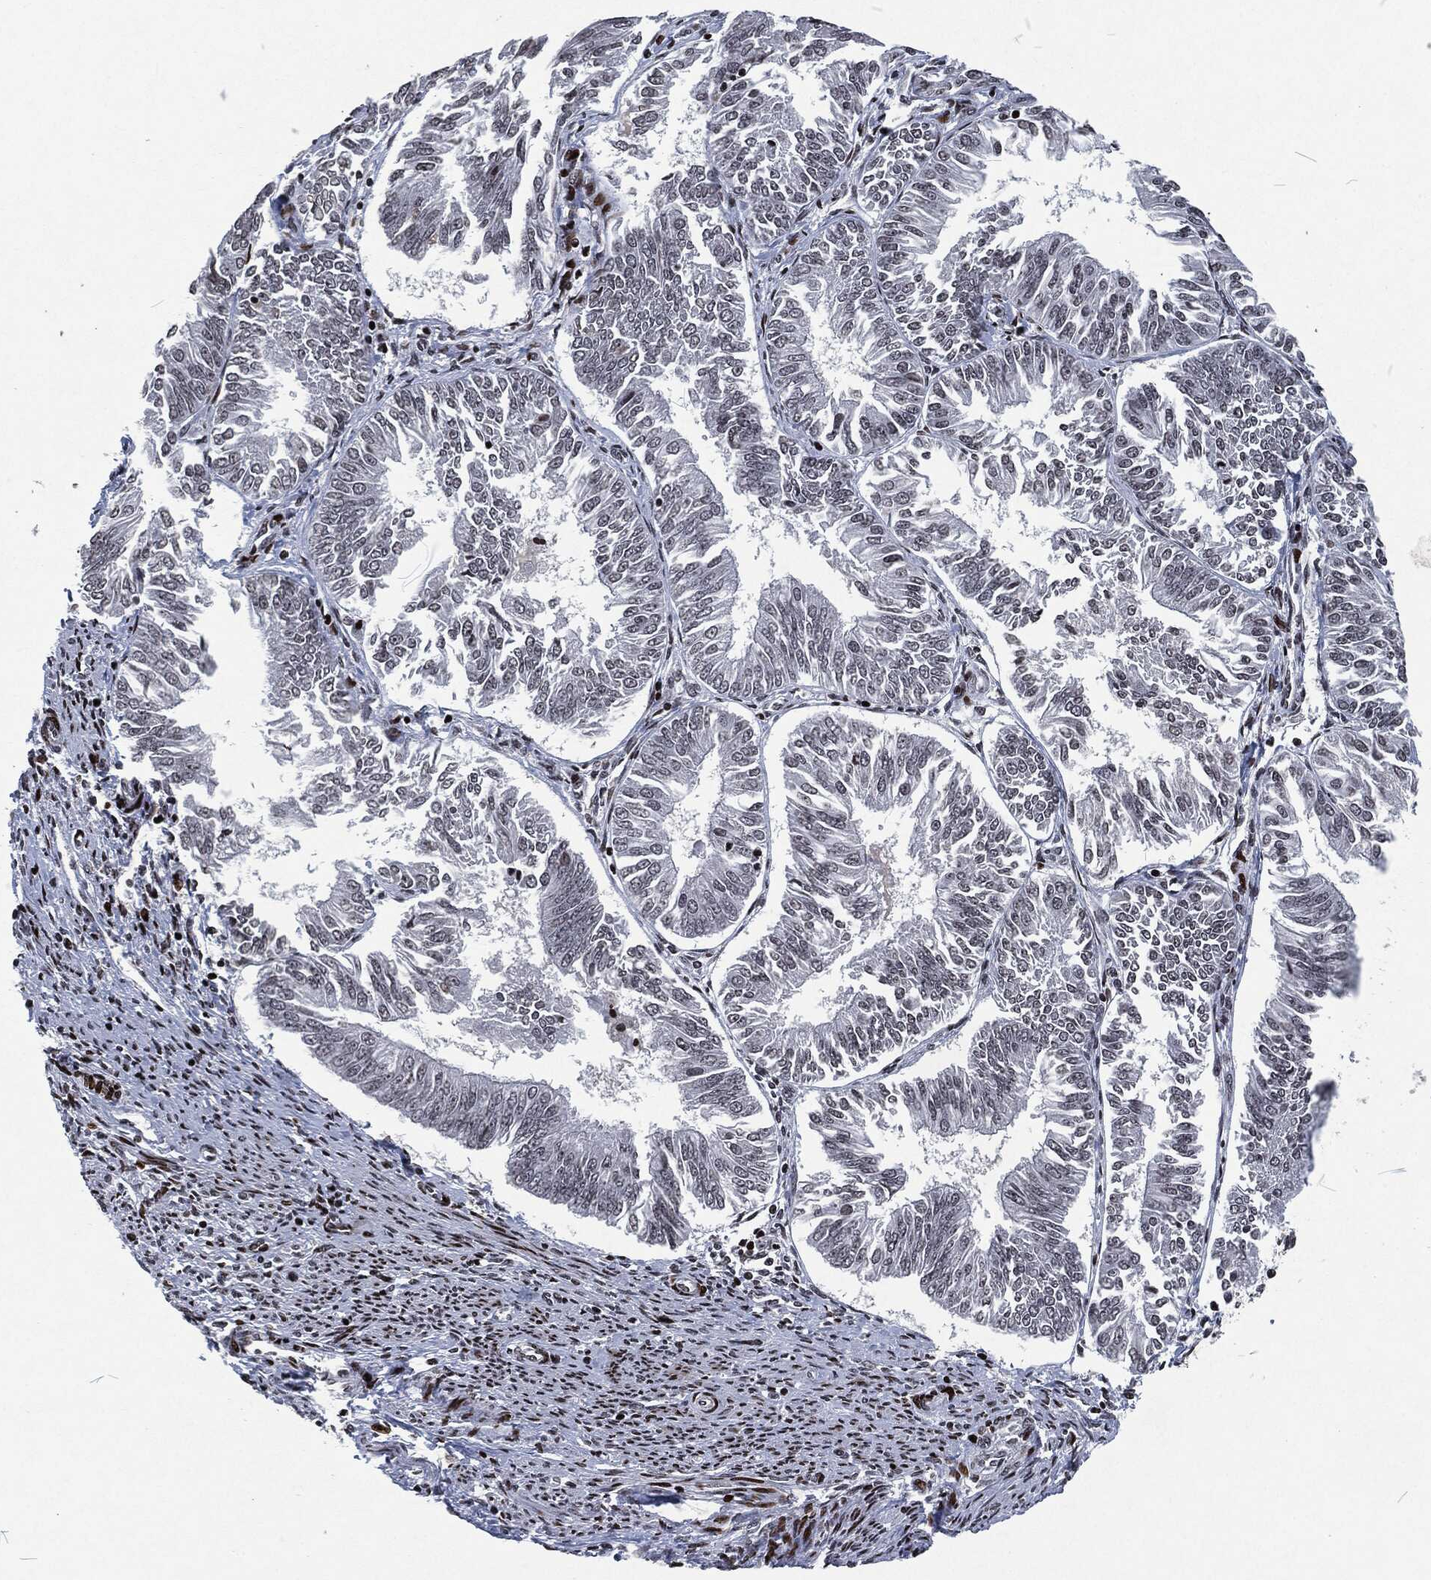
{"staining": {"intensity": "negative", "quantity": "none", "location": "none"}, "tissue": "endometrial cancer", "cell_type": "Tumor cells", "image_type": "cancer", "snomed": [{"axis": "morphology", "description": "Adenocarcinoma, NOS"}, {"axis": "topography", "description": "Endometrium"}], "caption": "A micrograph of human adenocarcinoma (endometrial) is negative for staining in tumor cells.", "gene": "EGFR", "patient": {"sex": "female", "age": 58}}